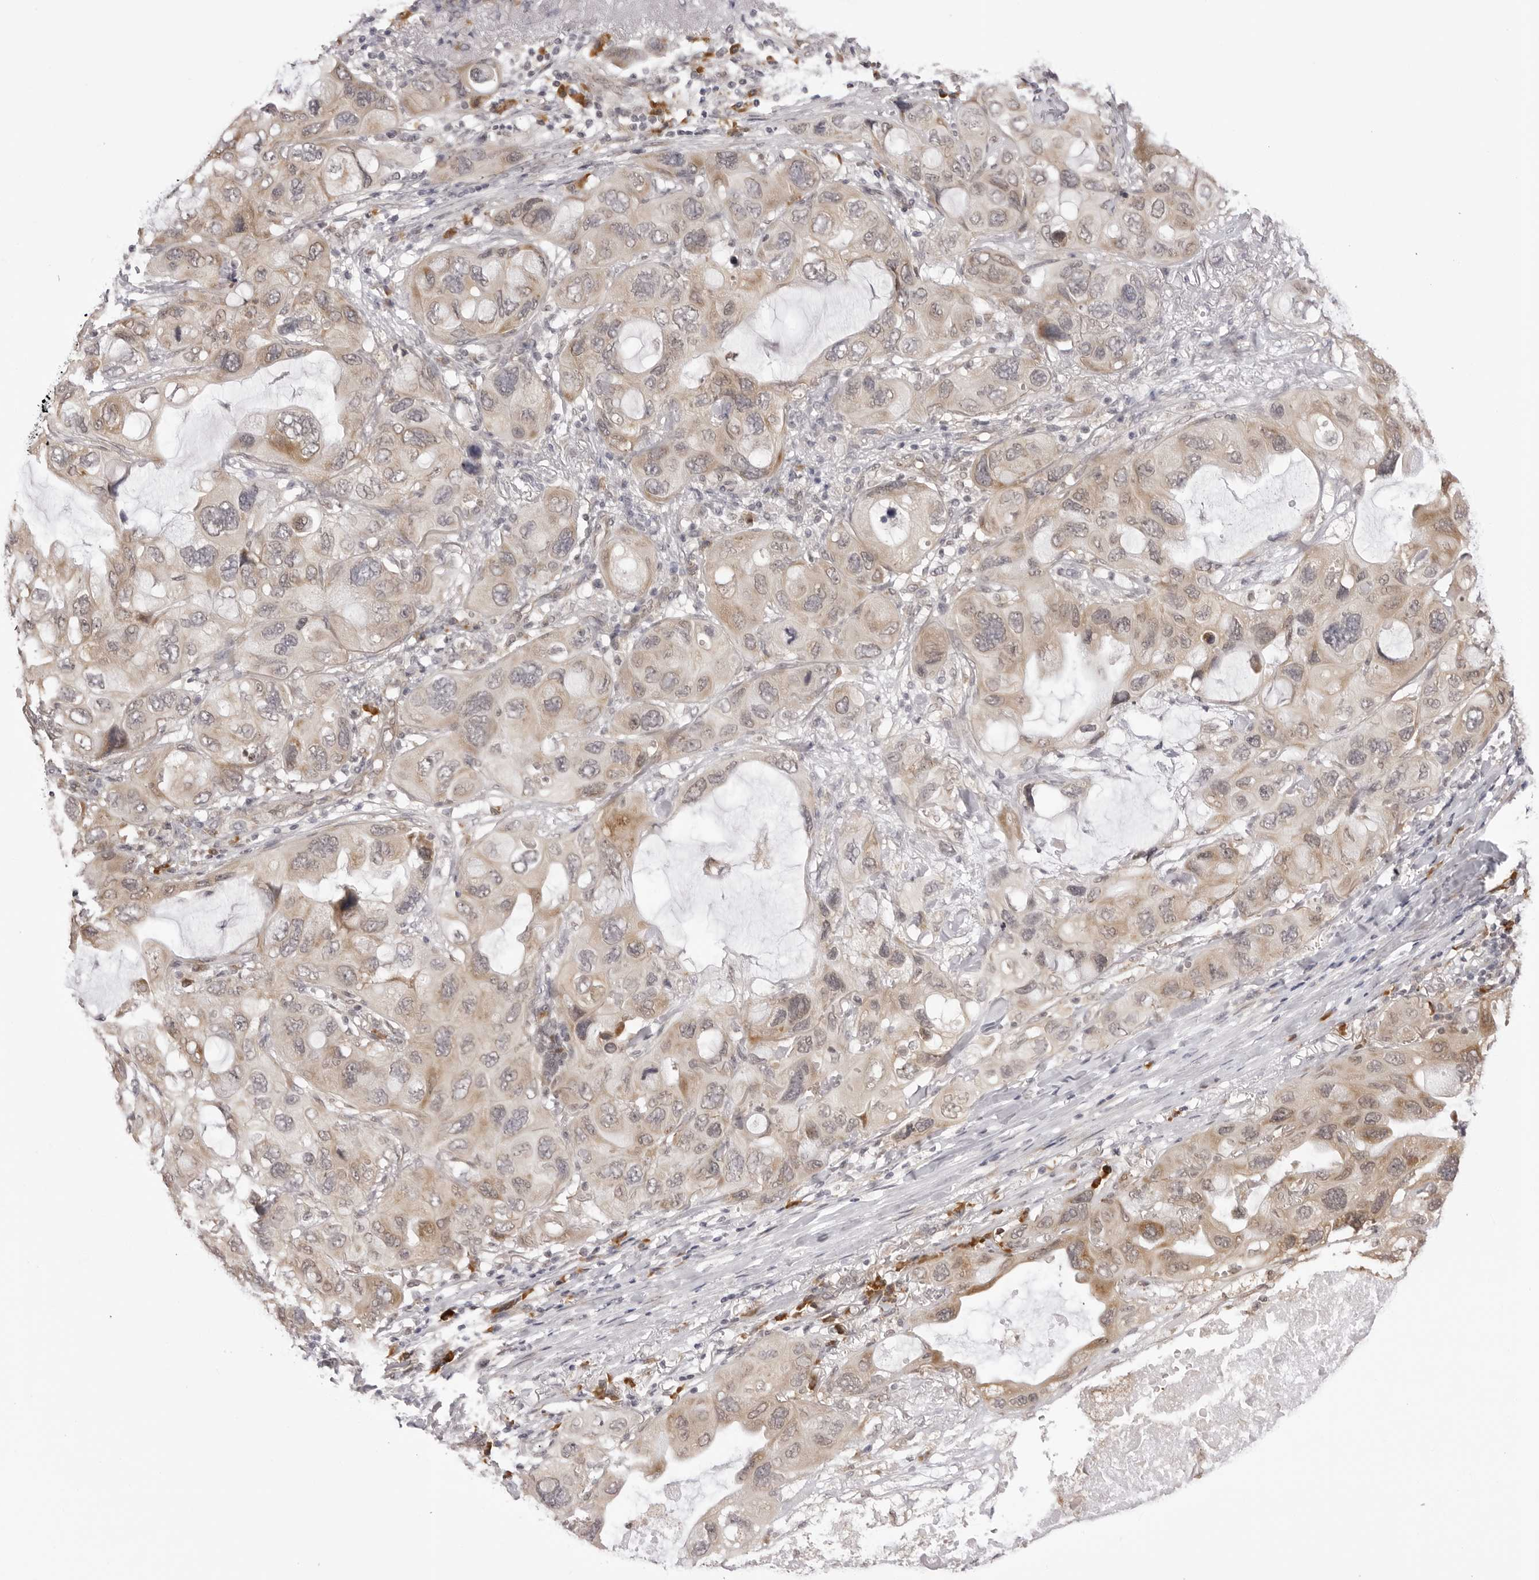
{"staining": {"intensity": "weak", "quantity": "25%-75%", "location": "cytoplasmic/membranous"}, "tissue": "lung cancer", "cell_type": "Tumor cells", "image_type": "cancer", "snomed": [{"axis": "morphology", "description": "Squamous cell carcinoma, NOS"}, {"axis": "topography", "description": "Lung"}], "caption": "Immunohistochemistry (IHC) image of lung squamous cell carcinoma stained for a protein (brown), which demonstrates low levels of weak cytoplasmic/membranous staining in approximately 25%-75% of tumor cells.", "gene": "ZC3H11A", "patient": {"sex": "female", "age": 73}}